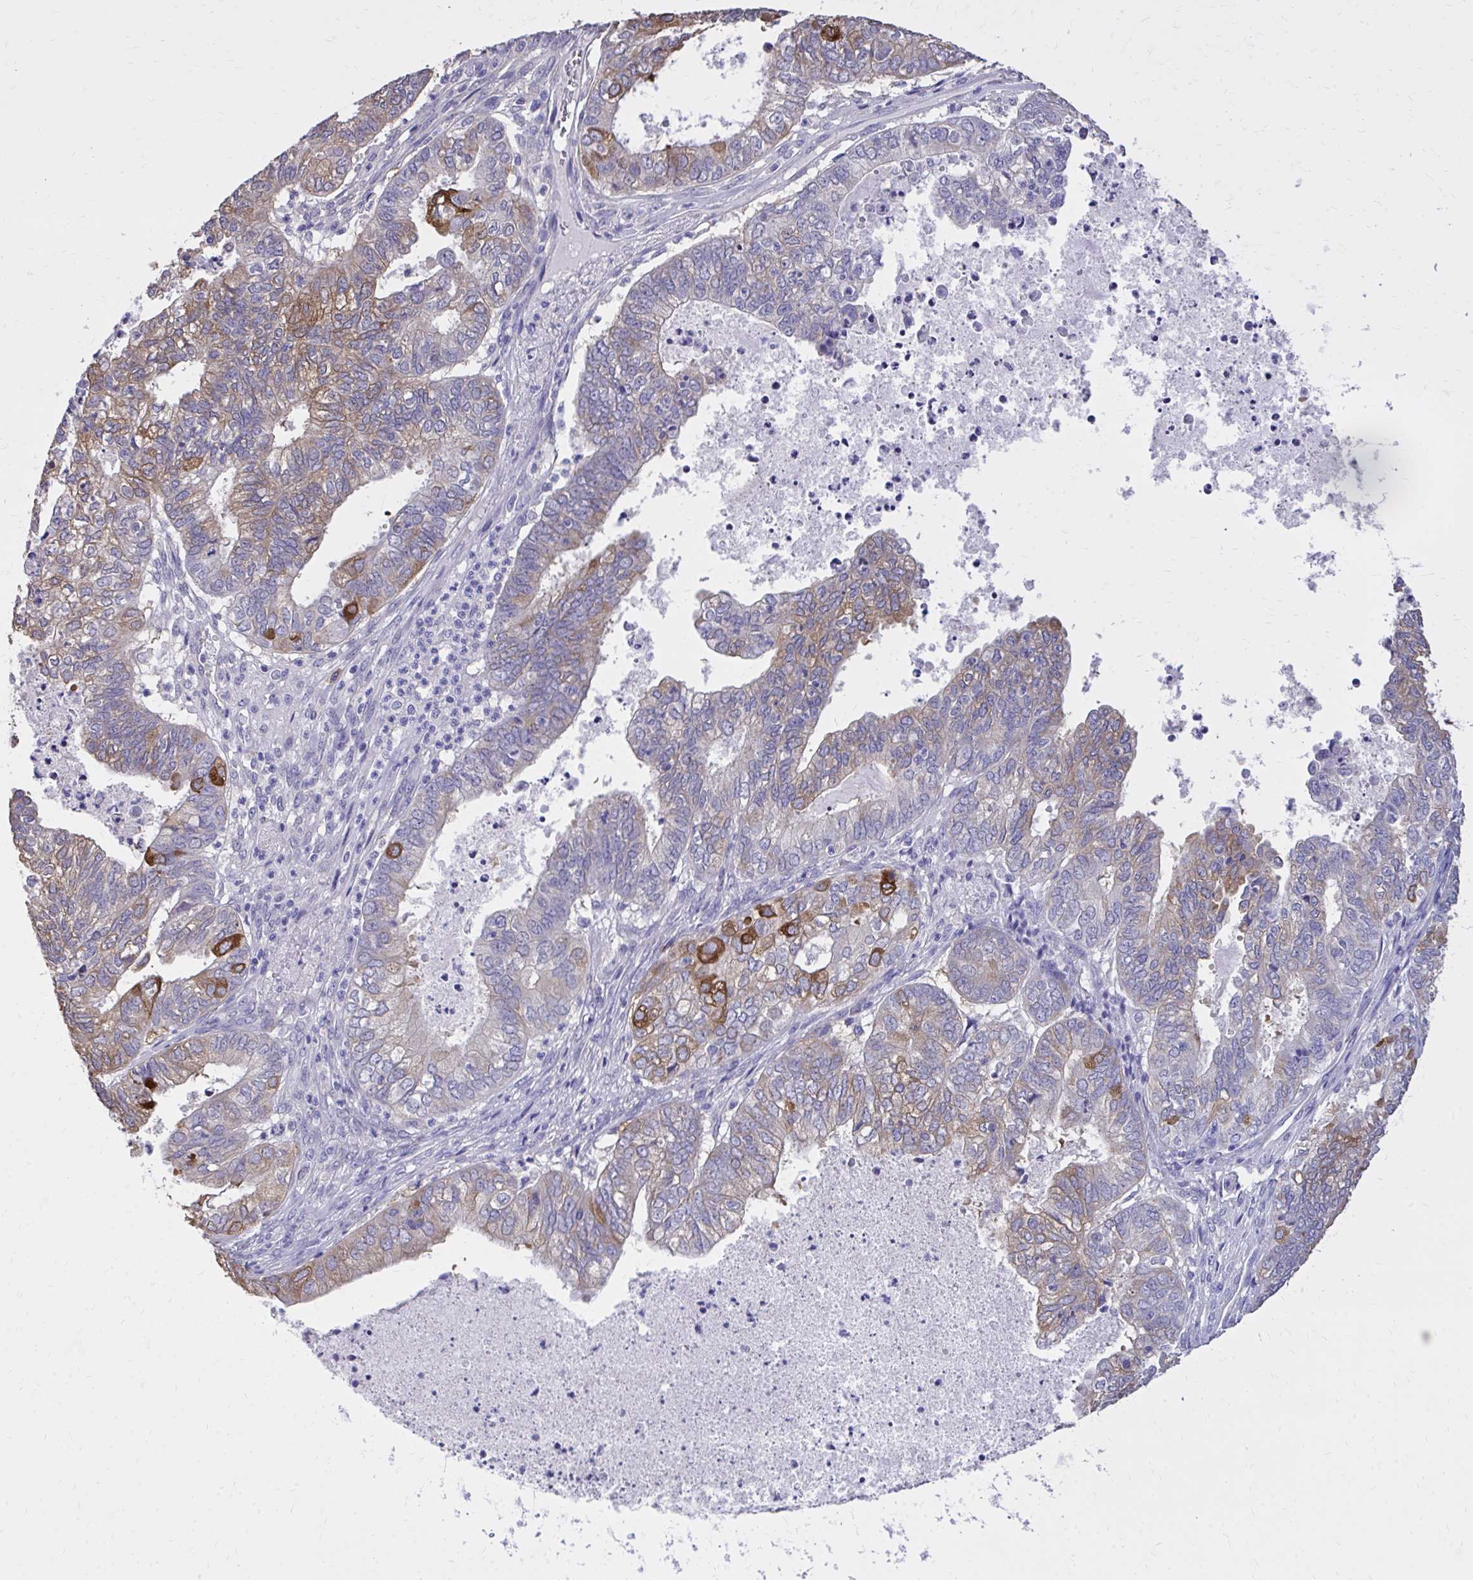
{"staining": {"intensity": "strong", "quantity": "<25%", "location": "cytoplasmic/membranous"}, "tissue": "ovarian cancer", "cell_type": "Tumor cells", "image_type": "cancer", "snomed": [{"axis": "morphology", "description": "Carcinoma, endometroid"}, {"axis": "topography", "description": "Ovary"}], "caption": "Immunohistochemistry image of neoplastic tissue: endometroid carcinoma (ovarian) stained using immunohistochemistry shows medium levels of strong protein expression localized specifically in the cytoplasmic/membranous of tumor cells, appearing as a cytoplasmic/membranous brown color.", "gene": "EPB41L1", "patient": {"sex": "female", "age": 64}}